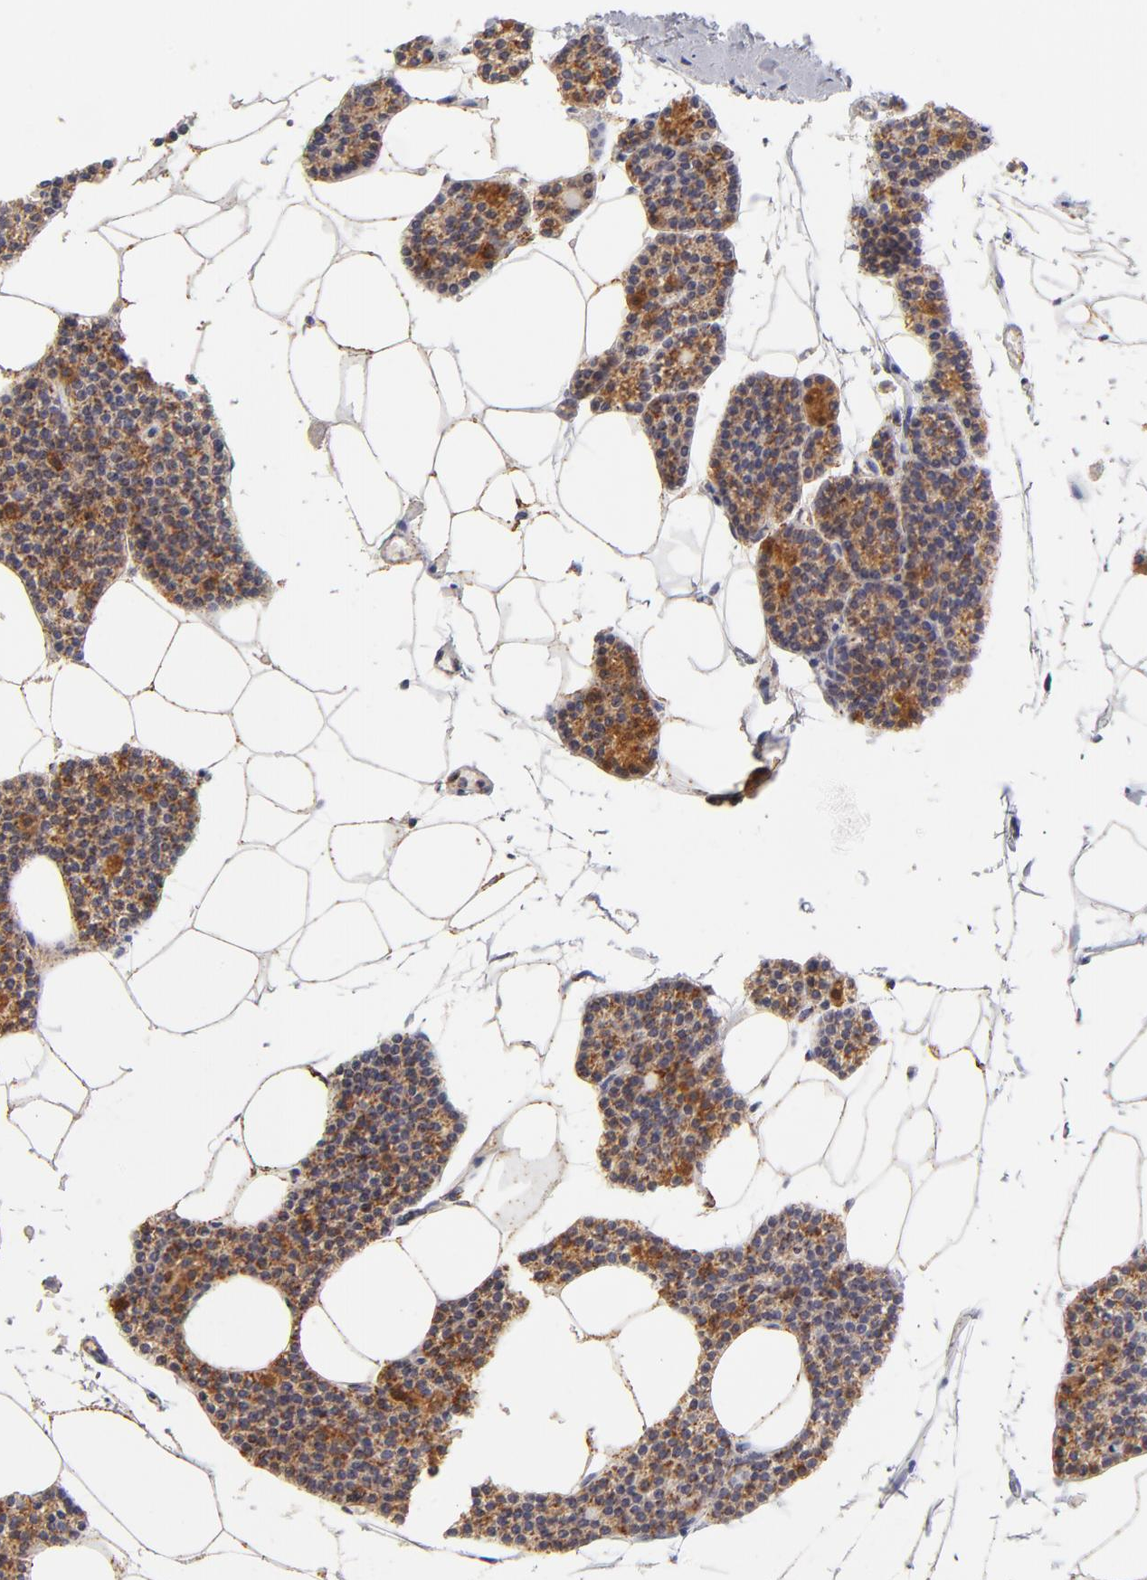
{"staining": {"intensity": "moderate", "quantity": ">75%", "location": "cytoplasmic/membranous"}, "tissue": "parathyroid gland", "cell_type": "Glandular cells", "image_type": "normal", "snomed": [{"axis": "morphology", "description": "Normal tissue, NOS"}, {"axis": "topography", "description": "Parathyroid gland"}], "caption": "Approximately >75% of glandular cells in normal parathyroid gland exhibit moderate cytoplasmic/membranous protein positivity as visualized by brown immunohistochemical staining.", "gene": "ECHS1", "patient": {"sex": "female", "age": 66}}